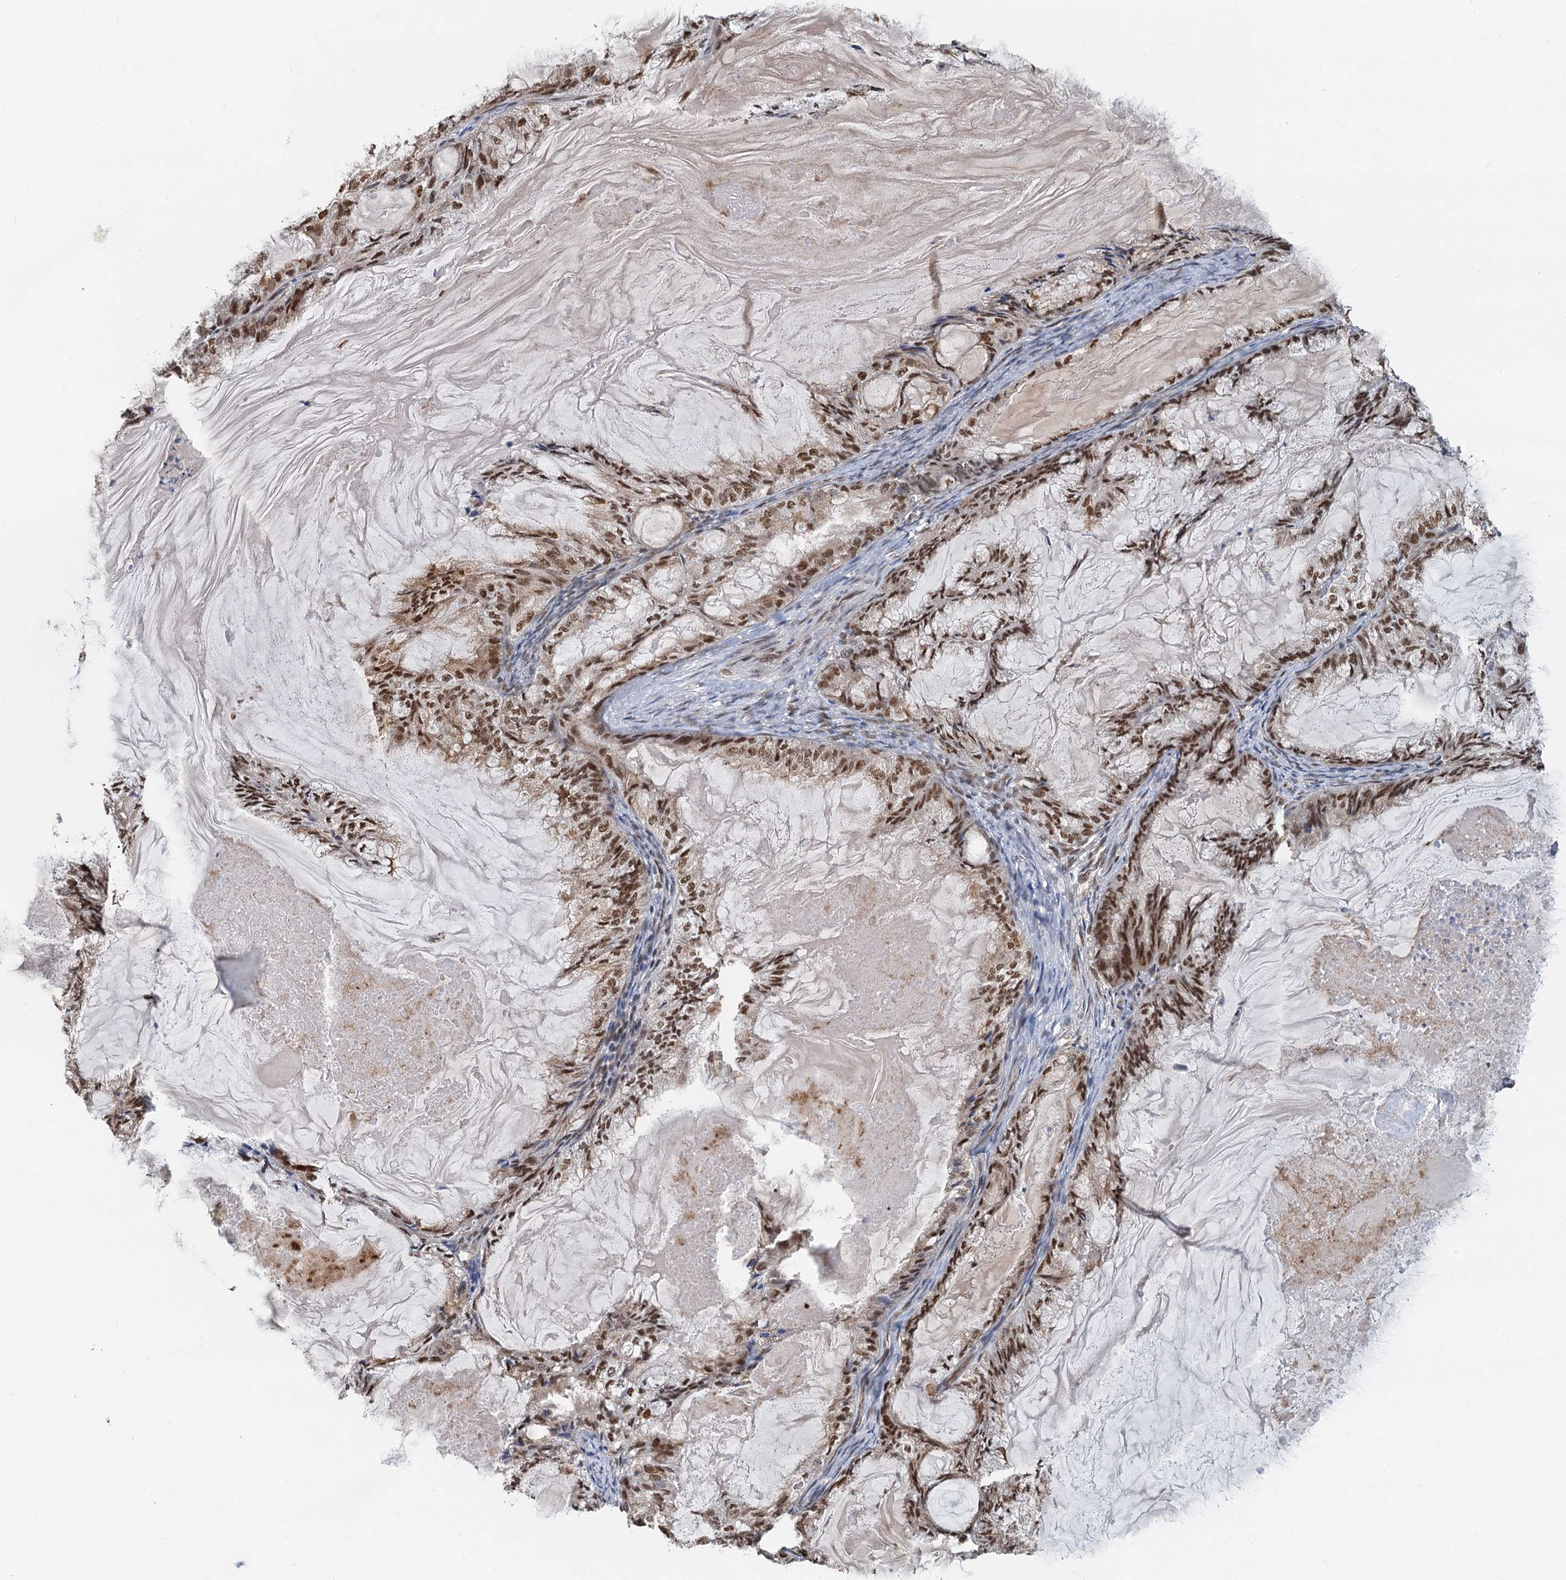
{"staining": {"intensity": "strong", "quantity": ">75%", "location": "nuclear"}, "tissue": "endometrial cancer", "cell_type": "Tumor cells", "image_type": "cancer", "snomed": [{"axis": "morphology", "description": "Adenocarcinoma, NOS"}, {"axis": "topography", "description": "Endometrium"}], "caption": "Immunohistochemistry micrograph of neoplastic tissue: adenocarcinoma (endometrial) stained using immunohistochemistry (IHC) displays high levels of strong protein expression localized specifically in the nuclear of tumor cells, appearing as a nuclear brown color.", "gene": "CFDP1", "patient": {"sex": "female", "age": 86}}